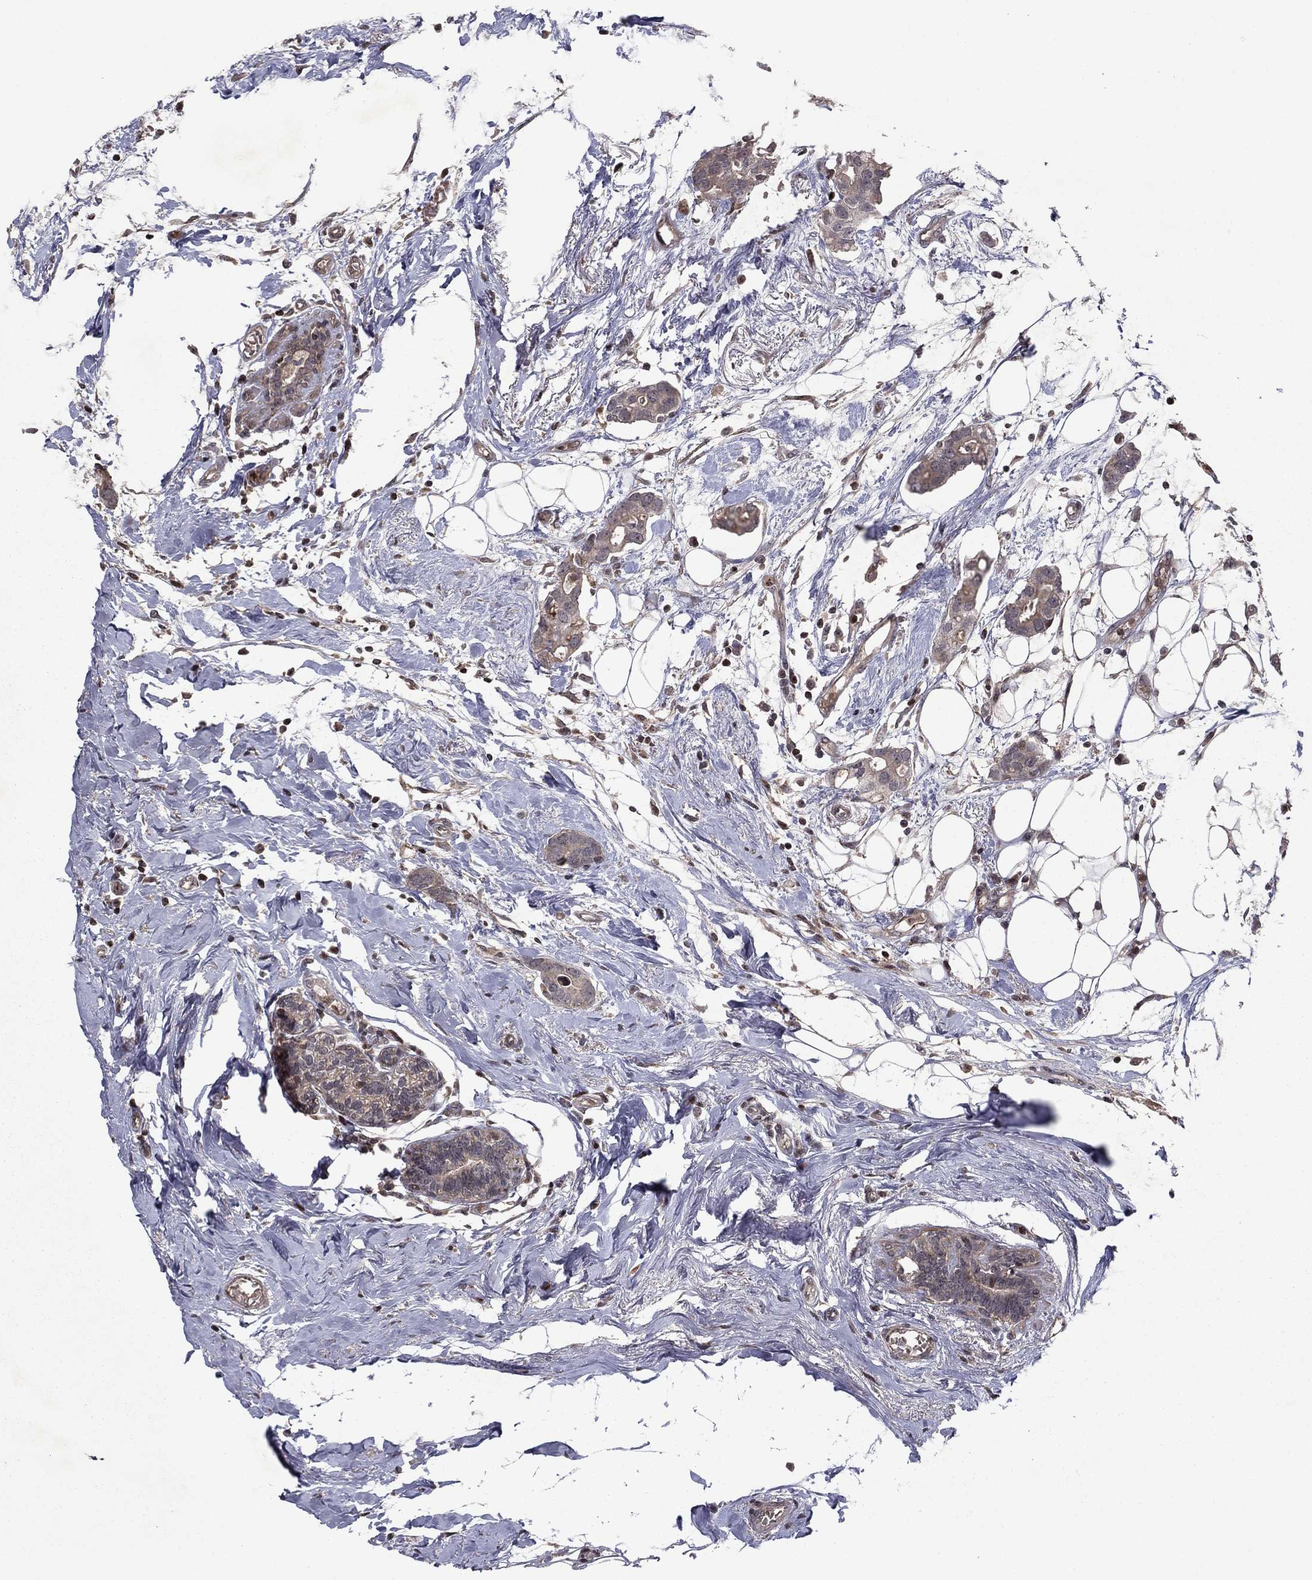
{"staining": {"intensity": "negative", "quantity": "none", "location": "none"}, "tissue": "breast cancer", "cell_type": "Tumor cells", "image_type": "cancer", "snomed": [{"axis": "morphology", "description": "Duct carcinoma"}, {"axis": "topography", "description": "Breast"}], "caption": "Breast cancer stained for a protein using immunohistochemistry (IHC) reveals no expression tumor cells.", "gene": "SORBS1", "patient": {"sex": "female", "age": 83}}